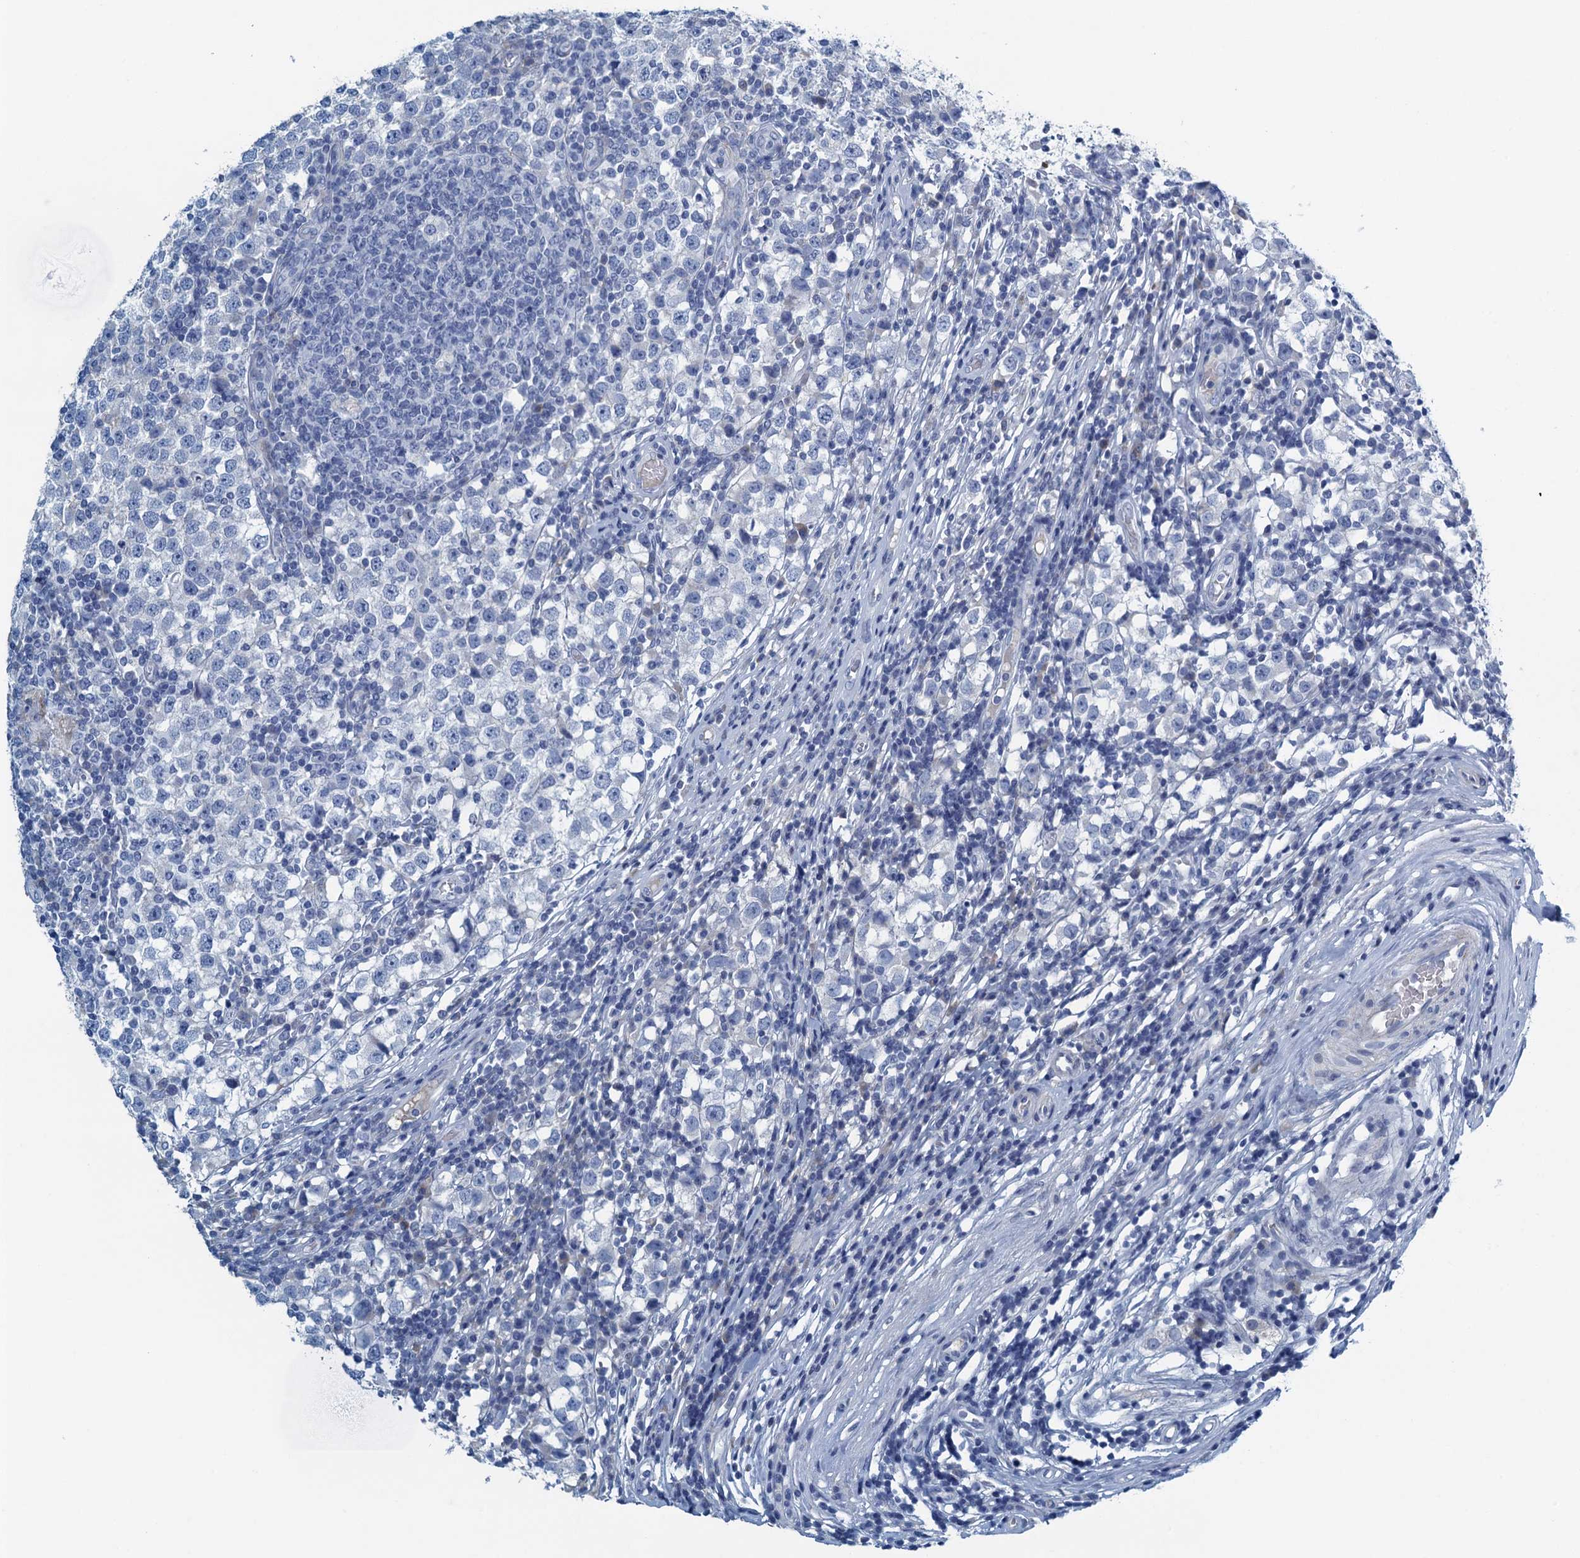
{"staining": {"intensity": "negative", "quantity": "none", "location": "none"}, "tissue": "testis cancer", "cell_type": "Tumor cells", "image_type": "cancer", "snomed": [{"axis": "morphology", "description": "Seminoma, NOS"}, {"axis": "topography", "description": "Testis"}], "caption": "This image is of testis seminoma stained with IHC to label a protein in brown with the nuclei are counter-stained blue. There is no positivity in tumor cells.", "gene": "C10orf88", "patient": {"sex": "male", "age": 65}}